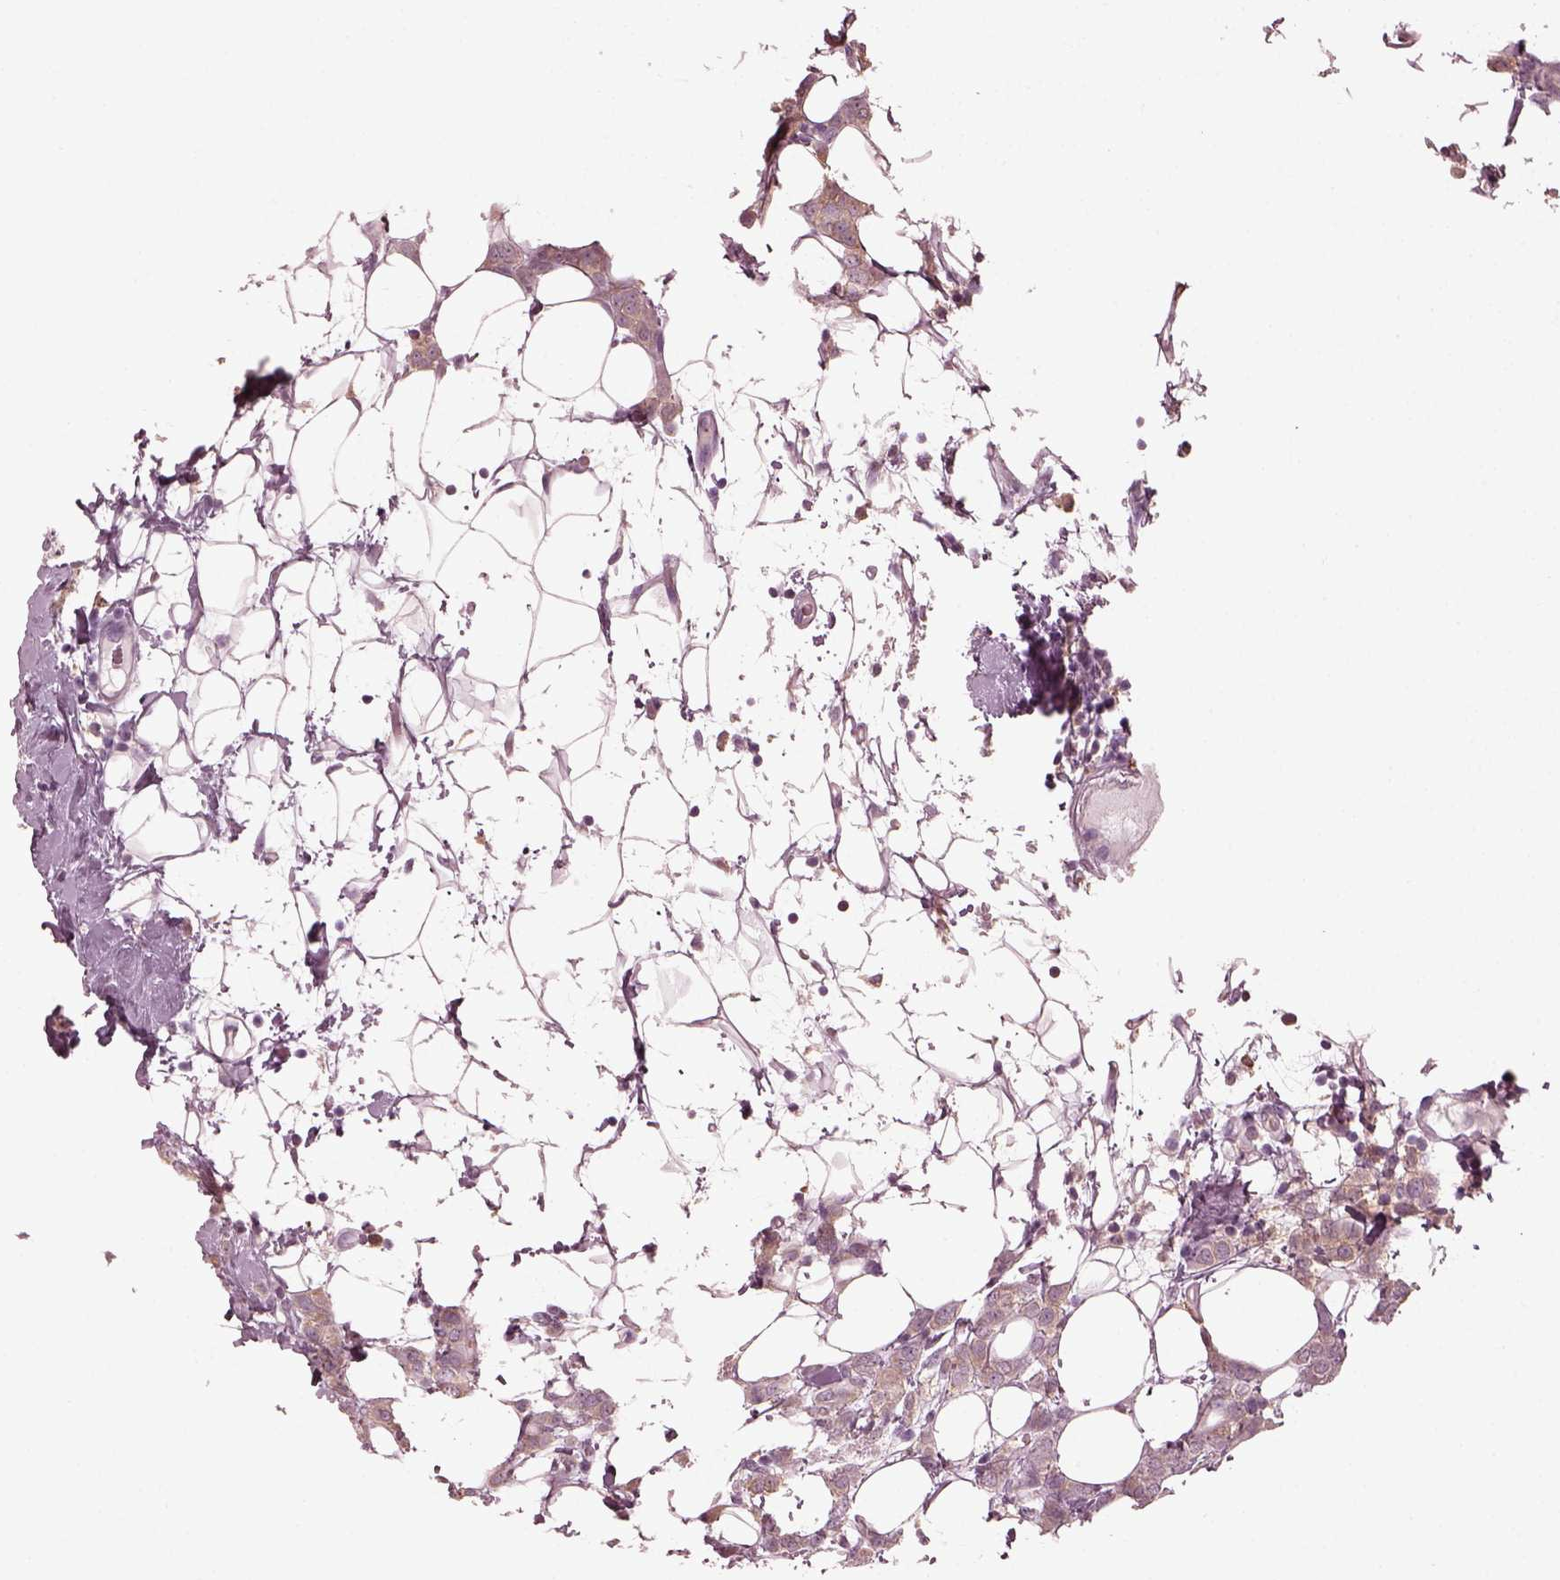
{"staining": {"intensity": "weak", "quantity": ">75%", "location": "cytoplasmic/membranous"}, "tissue": "breast cancer", "cell_type": "Tumor cells", "image_type": "cancer", "snomed": [{"axis": "morphology", "description": "Lobular carcinoma"}, {"axis": "topography", "description": "Breast"}], "caption": "There is low levels of weak cytoplasmic/membranous staining in tumor cells of breast cancer (lobular carcinoma), as demonstrated by immunohistochemical staining (brown color).", "gene": "PSTPIP2", "patient": {"sex": "female", "age": 49}}